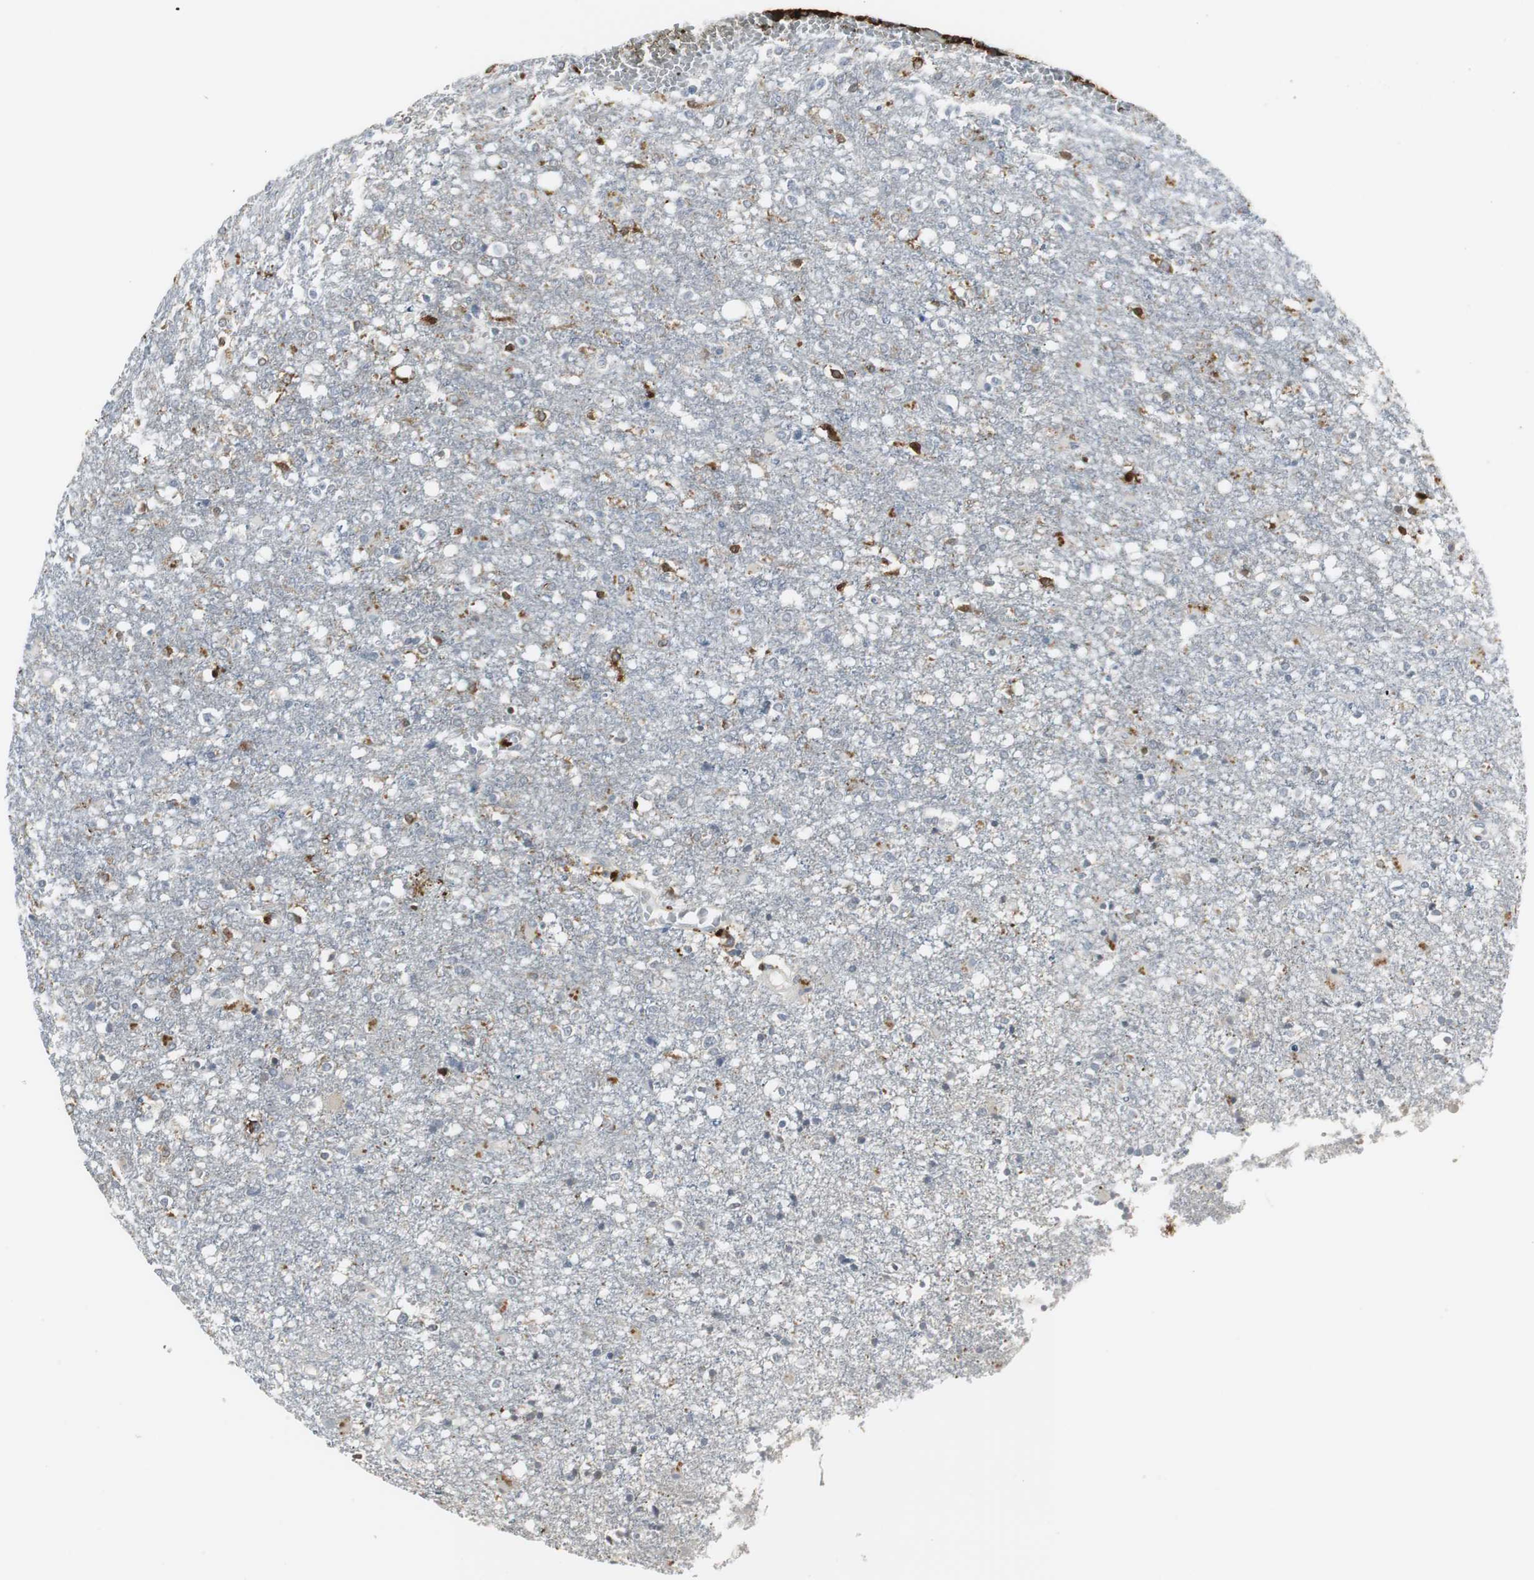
{"staining": {"intensity": "negative", "quantity": "none", "location": "none"}, "tissue": "glioma", "cell_type": "Tumor cells", "image_type": "cancer", "snomed": [{"axis": "morphology", "description": "Glioma, malignant, High grade"}, {"axis": "topography", "description": "Cerebral cortex"}], "caption": "Human glioma stained for a protein using immunohistochemistry shows no positivity in tumor cells.", "gene": "PI15", "patient": {"sex": "male", "age": 76}}